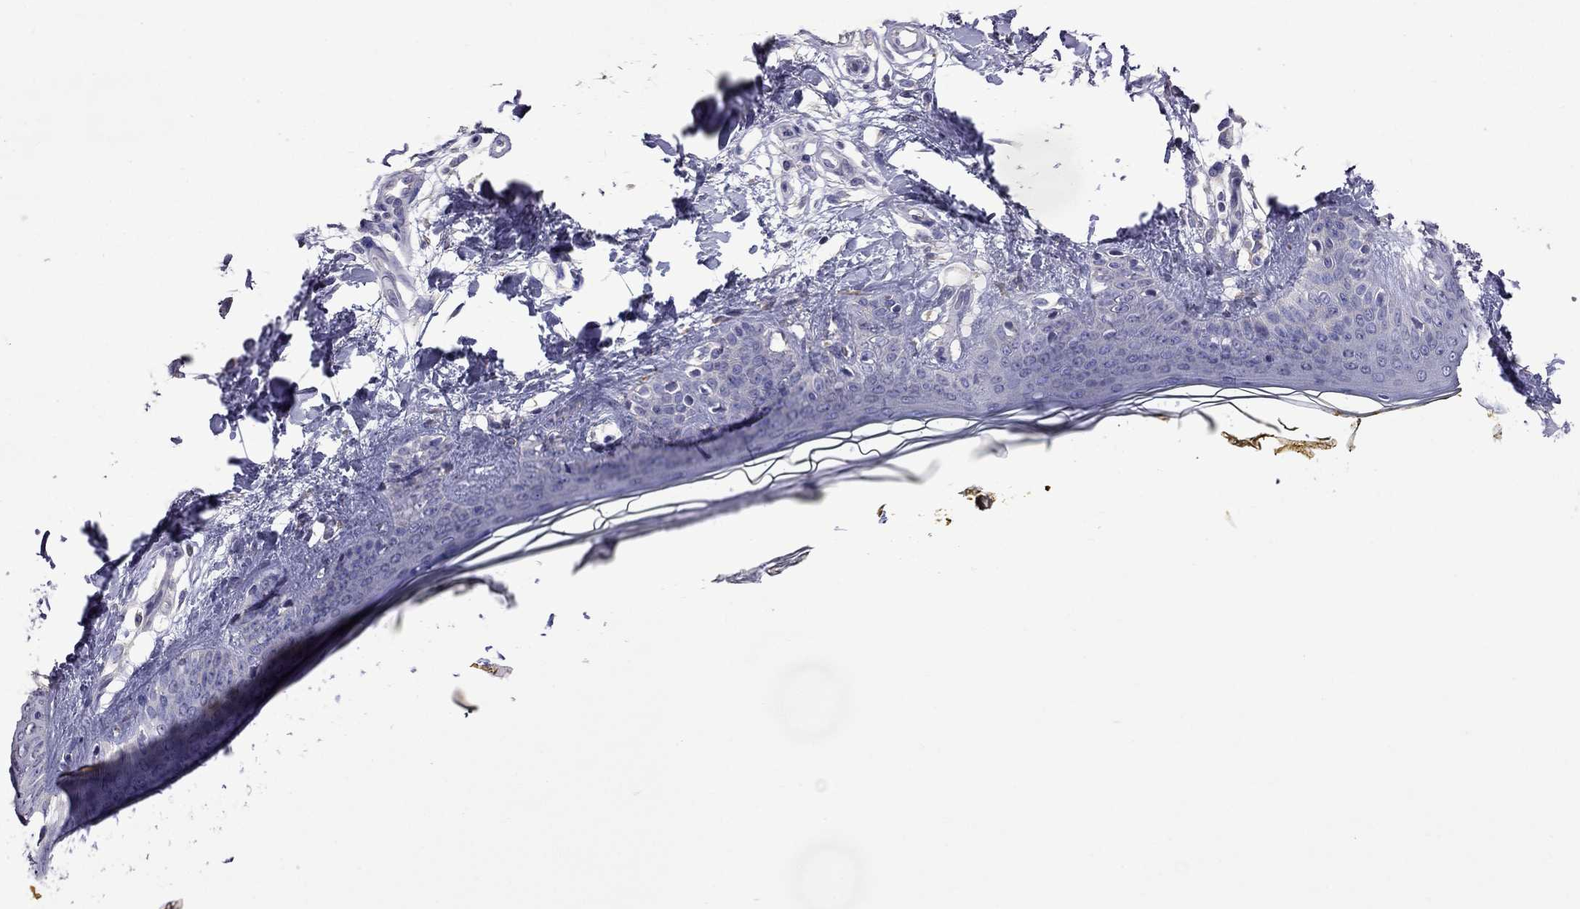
{"staining": {"intensity": "negative", "quantity": "none", "location": "none"}, "tissue": "skin", "cell_type": "Fibroblasts", "image_type": "normal", "snomed": [{"axis": "morphology", "description": "Normal tissue, NOS"}, {"axis": "topography", "description": "Skin"}], "caption": "The image reveals no significant staining in fibroblasts of skin.", "gene": "AK5", "patient": {"sex": "female", "age": 34}}